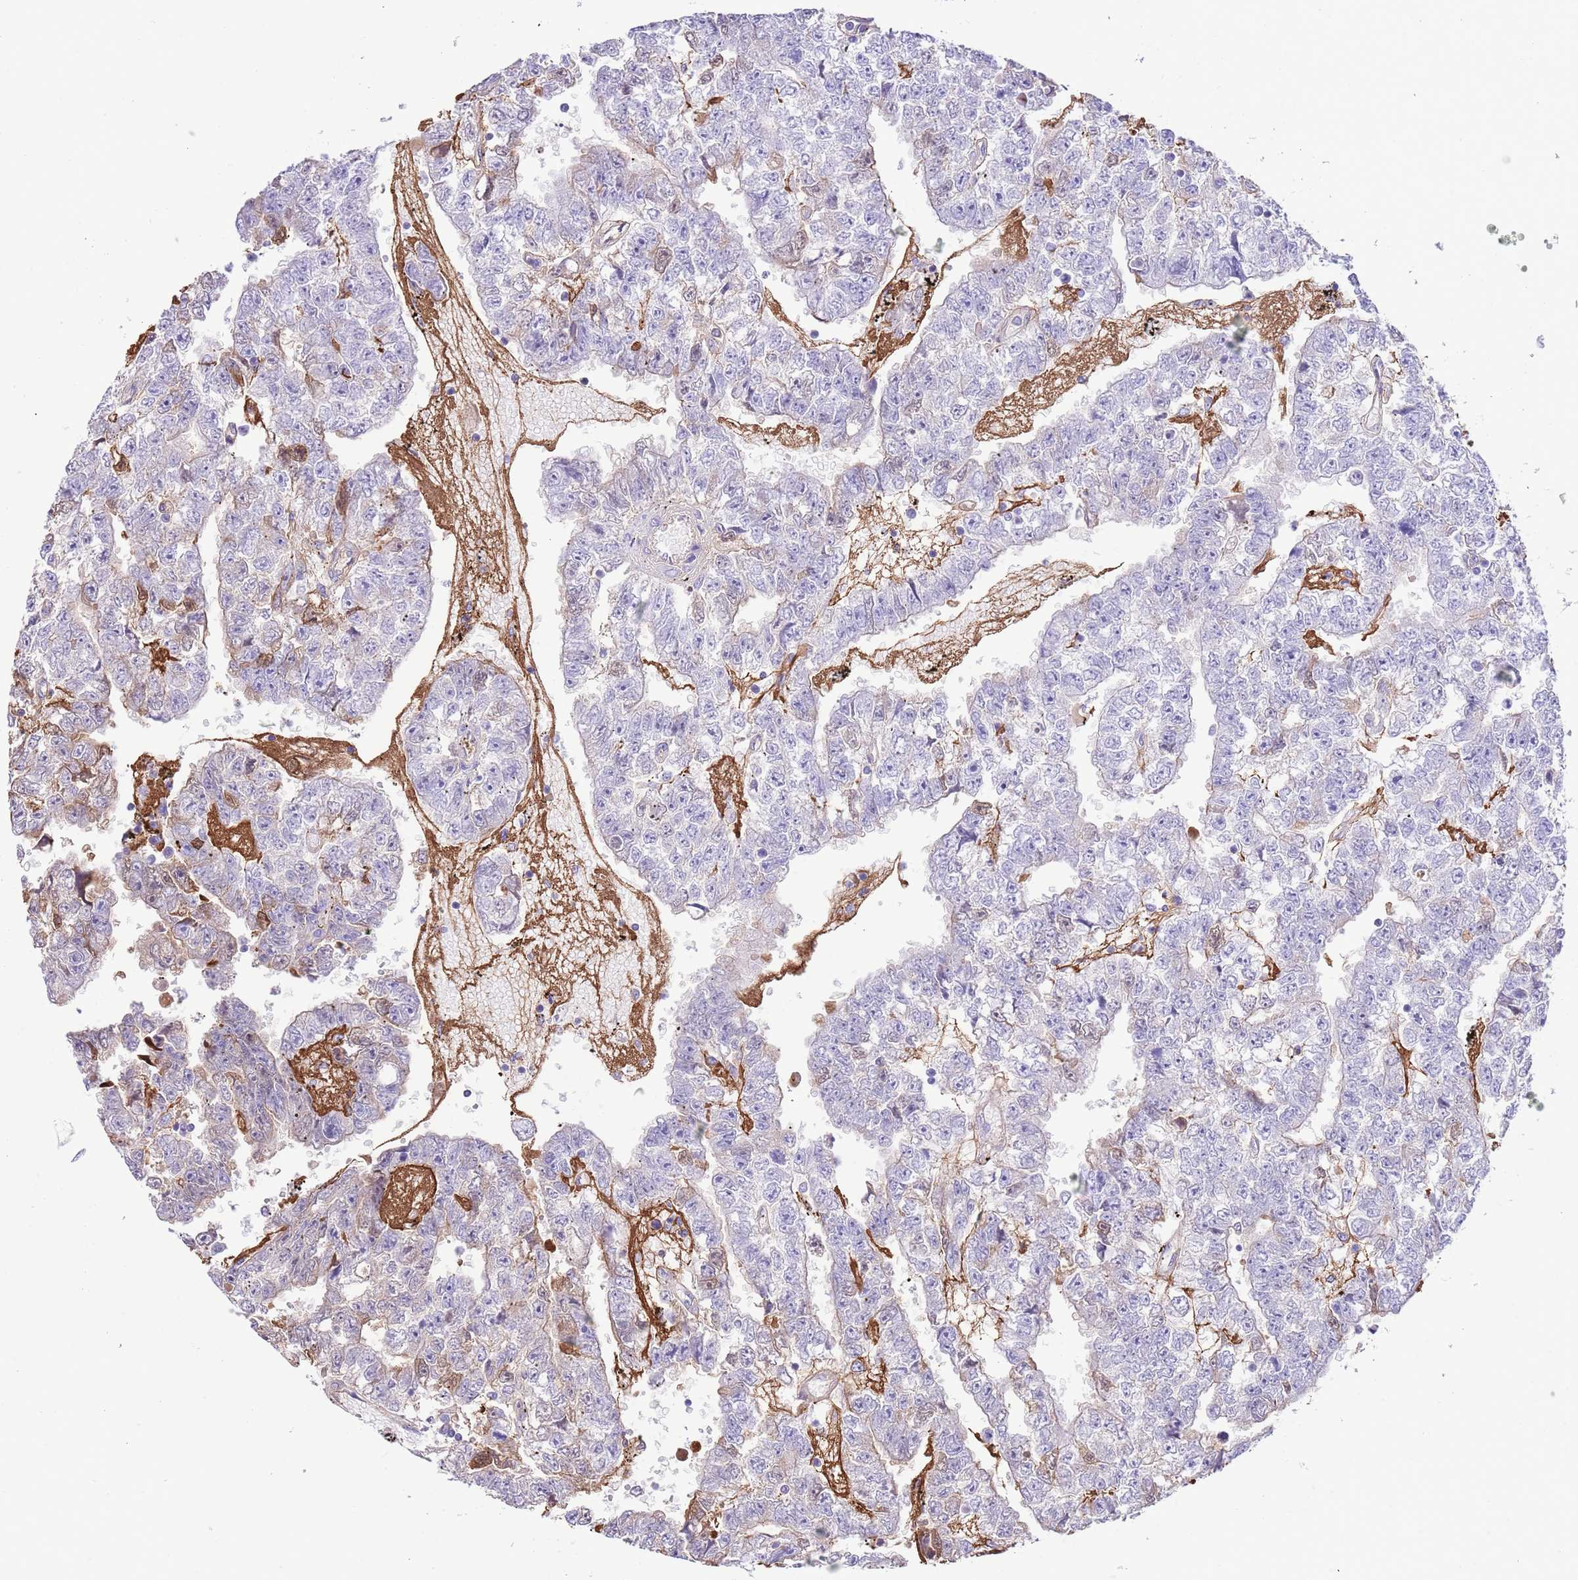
{"staining": {"intensity": "negative", "quantity": "none", "location": "none"}, "tissue": "testis cancer", "cell_type": "Tumor cells", "image_type": "cancer", "snomed": [{"axis": "morphology", "description": "Carcinoma, Embryonal, NOS"}, {"axis": "topography", "description": "Testis"}], "caption": "IHC micrograph of neoplastic tissue: human testis embryonal carcinoma stained with DAB (3,3'-diaminobenzidine) demonstrates no significant protein positivity in tumor cells.", "gene": "IGF1", "patient": {"sex": "male", "age": 25}}